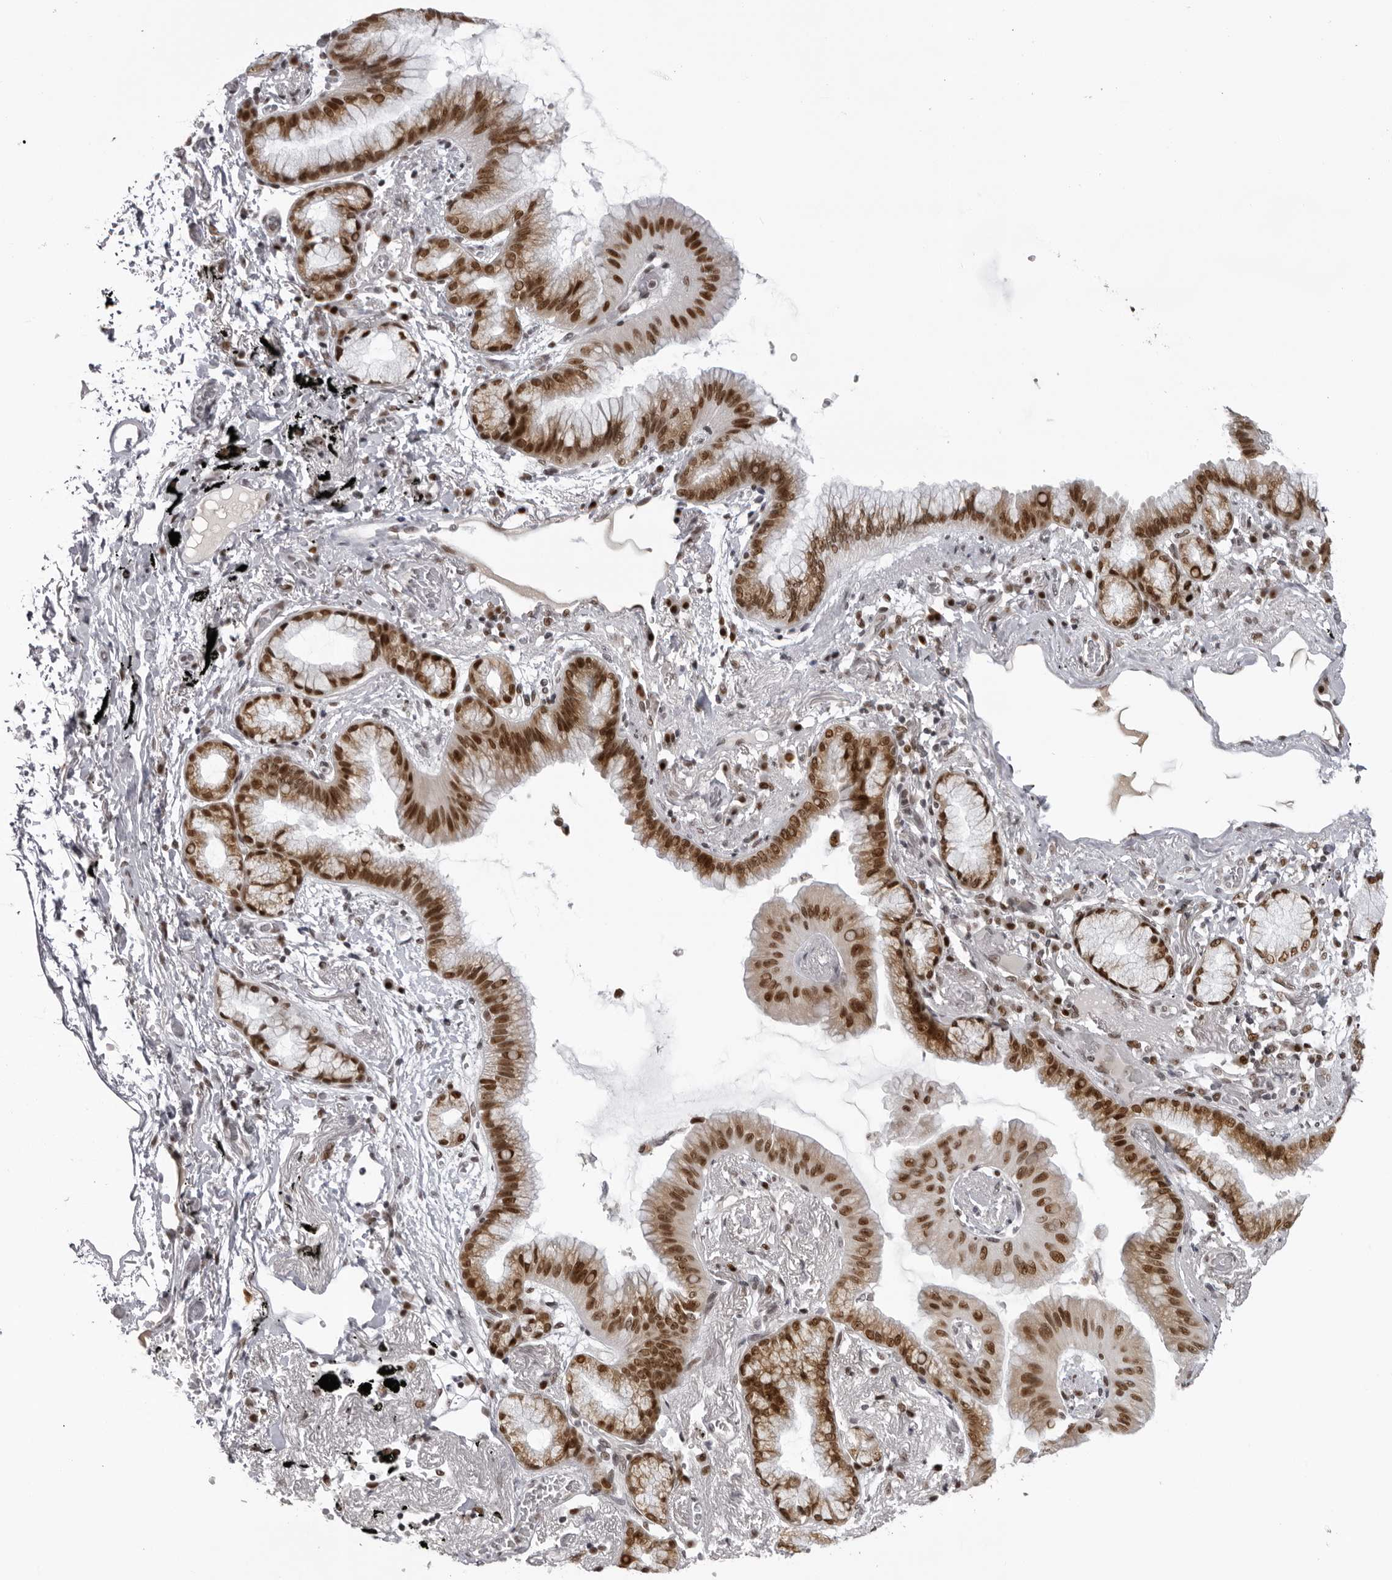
{"staining": {"intensity": "moderate", "quantity": ">75%", "location": "nuclear"}, "tissue": "lung cancer", "cell_type": "Tumor cells", "image_type": "cancer", "snomed": [{"axis": "morphology", "description": "Adenocarcinoma, NOS"}, {"axis": "topography", "description": "Lung"}], "caption": "High-magnification brightfield microscopy of lung adenocarcinoma stained with DAB (3,3'-diaminobenzidine) (brown) and counterstained with hematoxylin (blue). tumor cells exhibit moderate nuclear staining is appreciated in approximately>75% of cells. The staining is performed using DAB brown chromogen to label protein expression. The nuclei are counter-stained blue using hematoxylin.", "gene": "HEXIM2", "patient": {"sex": "female", "age": 70}}